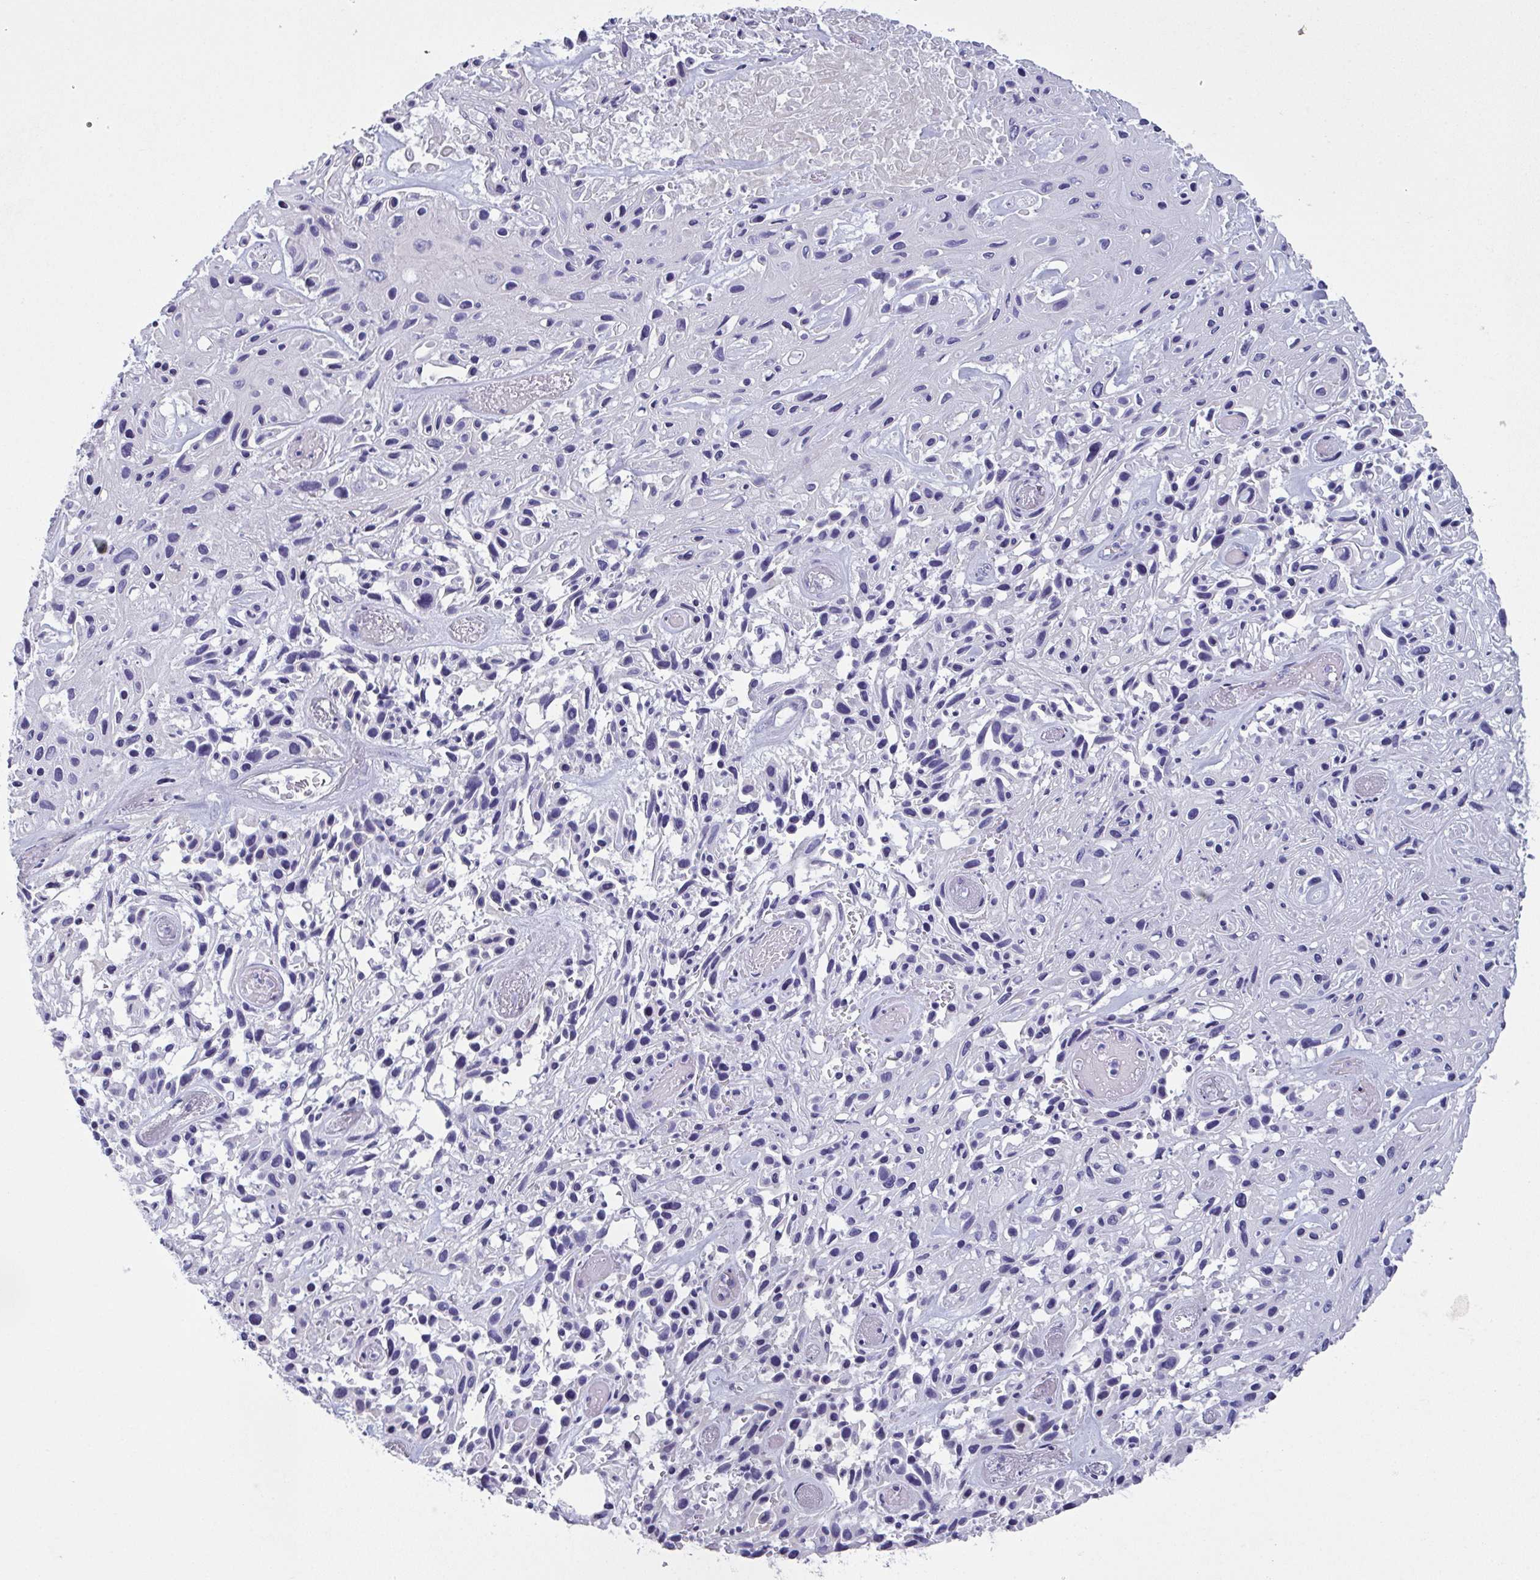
{"staining": {"intensity": "negative", "quantity": "none", "location": "none"}, "tissue": "skin cancer", "cell_type": "Tumor cells", "image_type": "cancer", "snomed": [{"axis": "morphology", "description": "Squamous cell carcinoma, NOS"}, {"axis": "topography", "description": "Skin"}], "caption": "A high-resolution micrograph shows immunohistochemistry (IHC) staining of skin squamous cell carcinoma, which demonstrates no significant expression in tumor cells. (DAB (3,3'-diaminobenzidine) immunohistochemistry (IHC), high magnification).", "gene": "SLC36A2", "patient": {"sex": "male", "age": 82}}